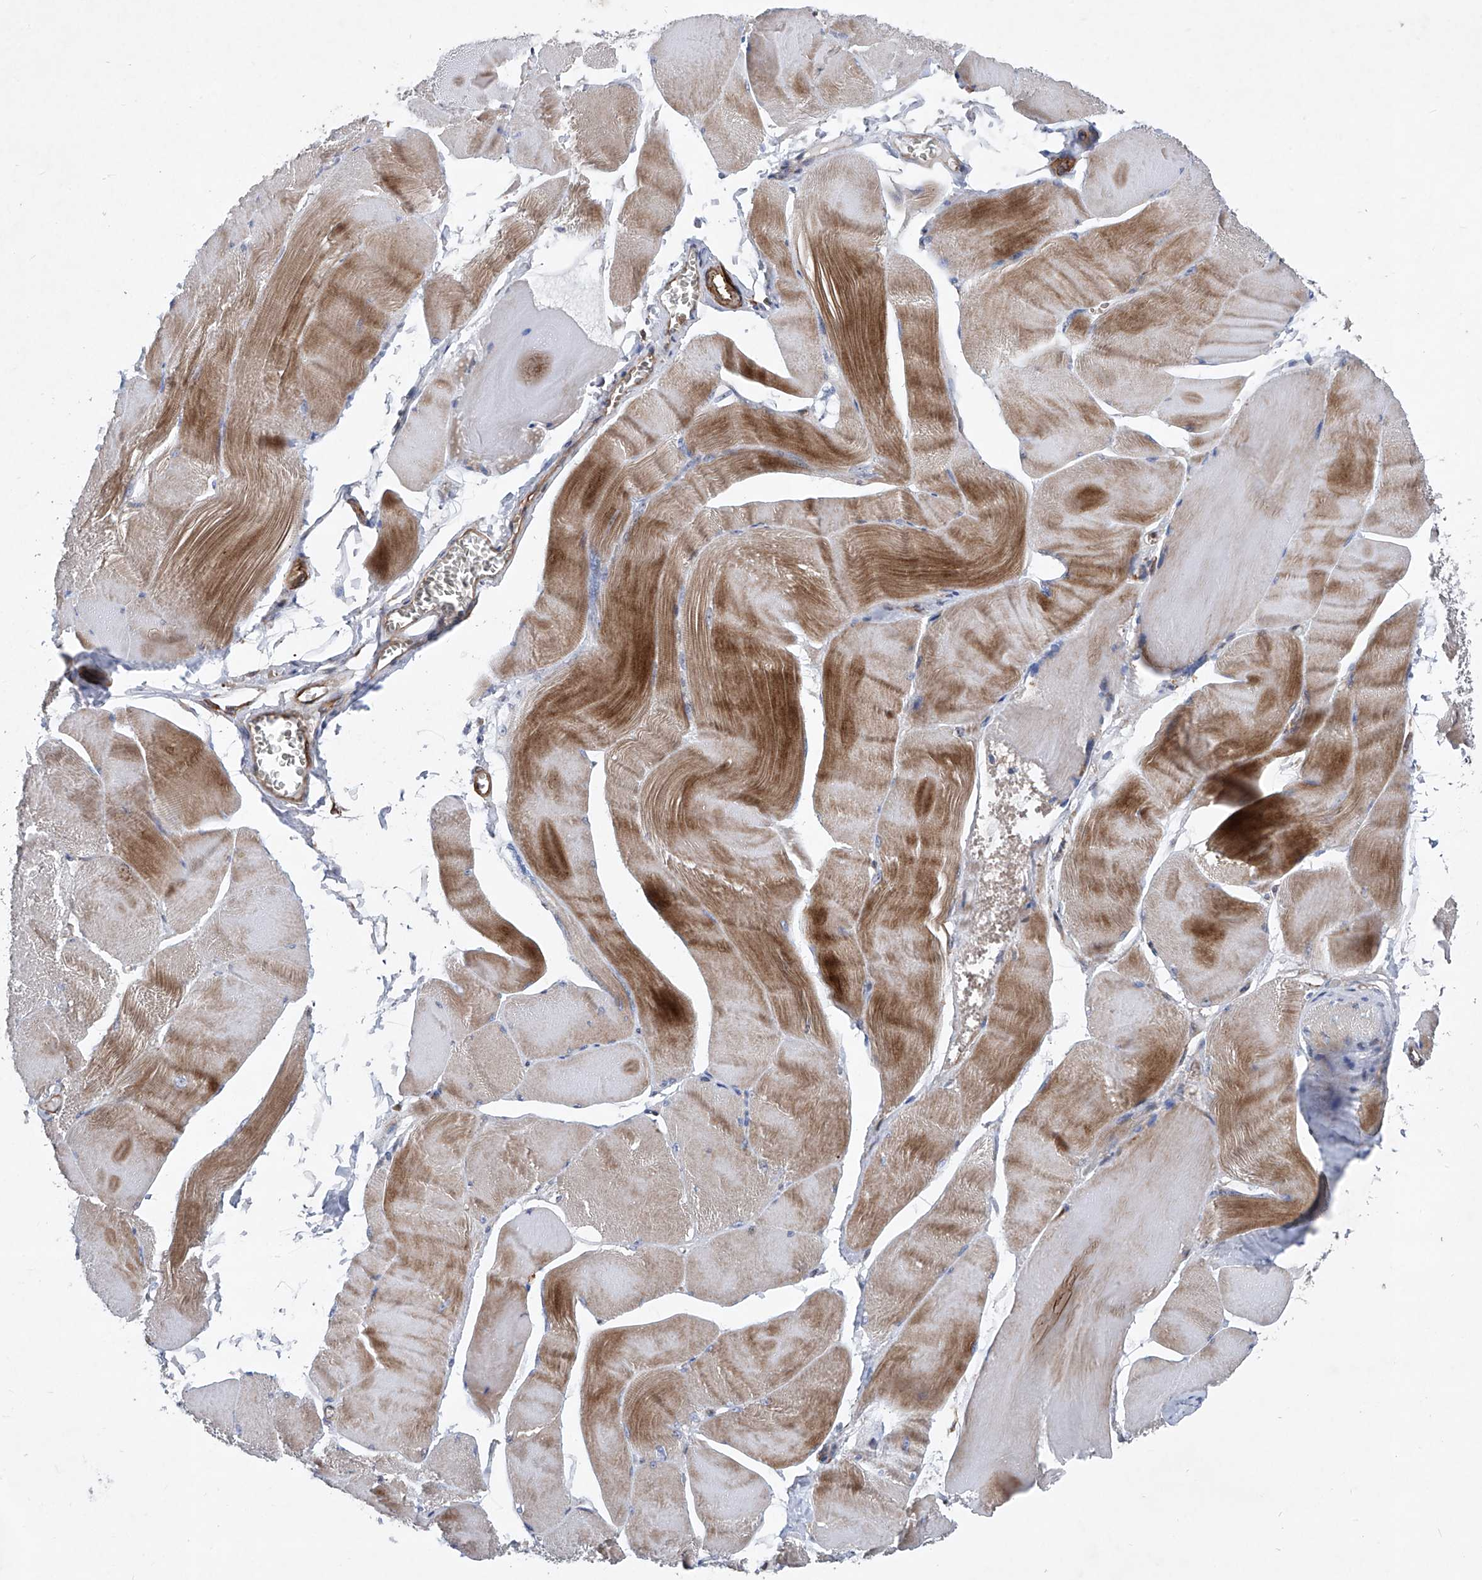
{"staining": {"intensity": "moderate", "quantity": ">75%", "location": "cytoplasmic/membranous"}, "tissue": "skeletal muscle", "cell_type": "Myocytes", "image_type": "normal", "snomed": [{"axis": "morphology", "description": "Normal tissue, NOS"}, {"axis": "morphology", "description": "Basal cell carcinoma"}, {"axis": "topography", "description": "Skeletal muscle"}], "caption": "About >75% of myocytes in normal skeletal muscle reveal moderate cytoplasmic/membranous protein positivity as visualized by brown immunohistochemical staining.", "gene": "NT5C3A", "patient": {"sex": "female", "age": 64}}